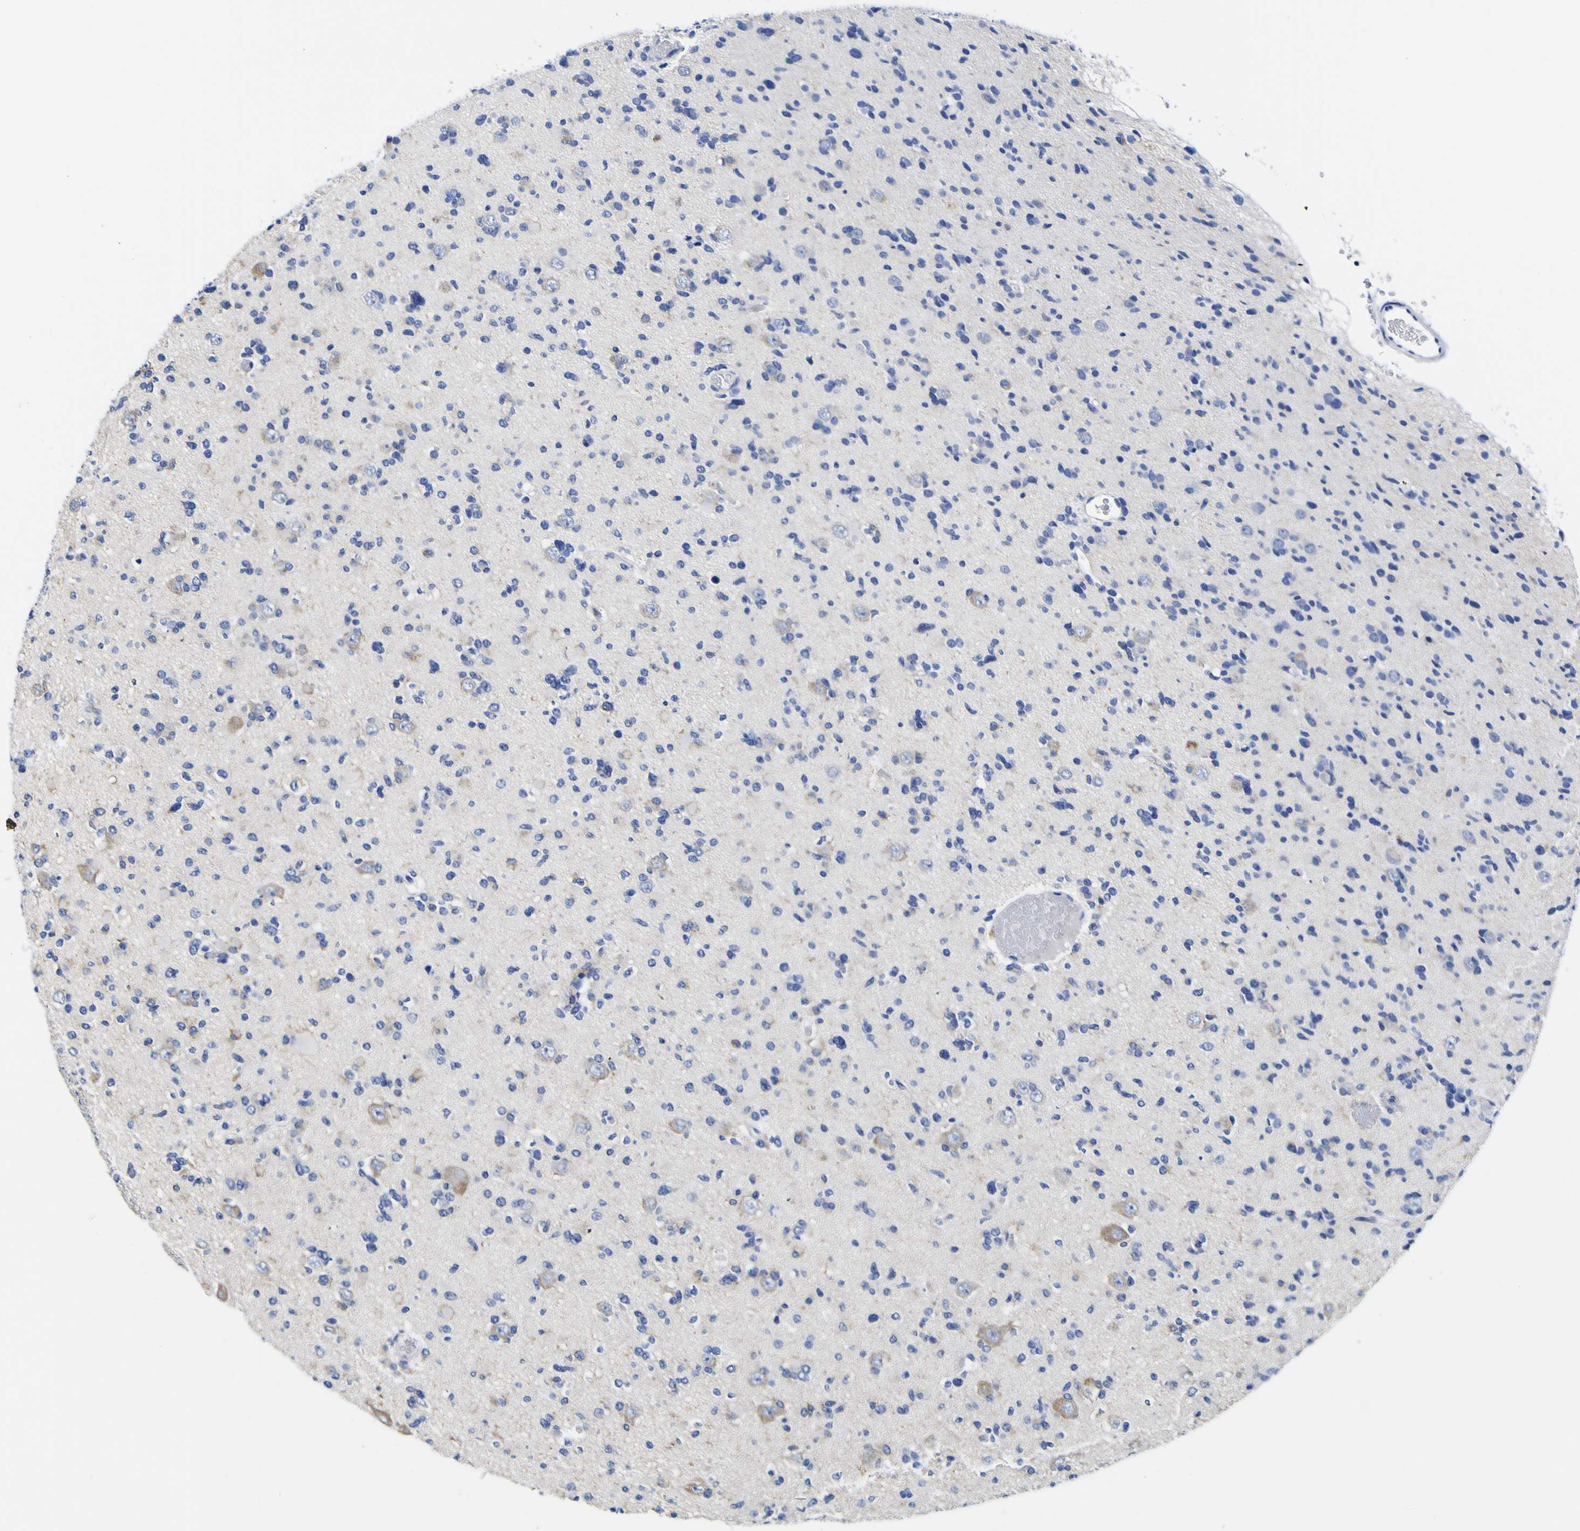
{"staining": {"intensity": "negative", "quantity": "none", "location": "none"}, "tissue": "glioma", "cell_type": "Tumor cells", "image_type": "cancer", "snomed": [{"axis": "morphology", "description": "Glioma, malignant, Low grade"}, {"axis": "topography", "description": "Brain"}], "caption": "This histopathology image is of glioma stained with immunohistochemistry (IHC) to label a protein in brown with the nuclei are counter-stained blue. There is no positivity in tumor cells.", "gene": "HLA-DQA1", "patient": {"sex": "female", "age": 22}}